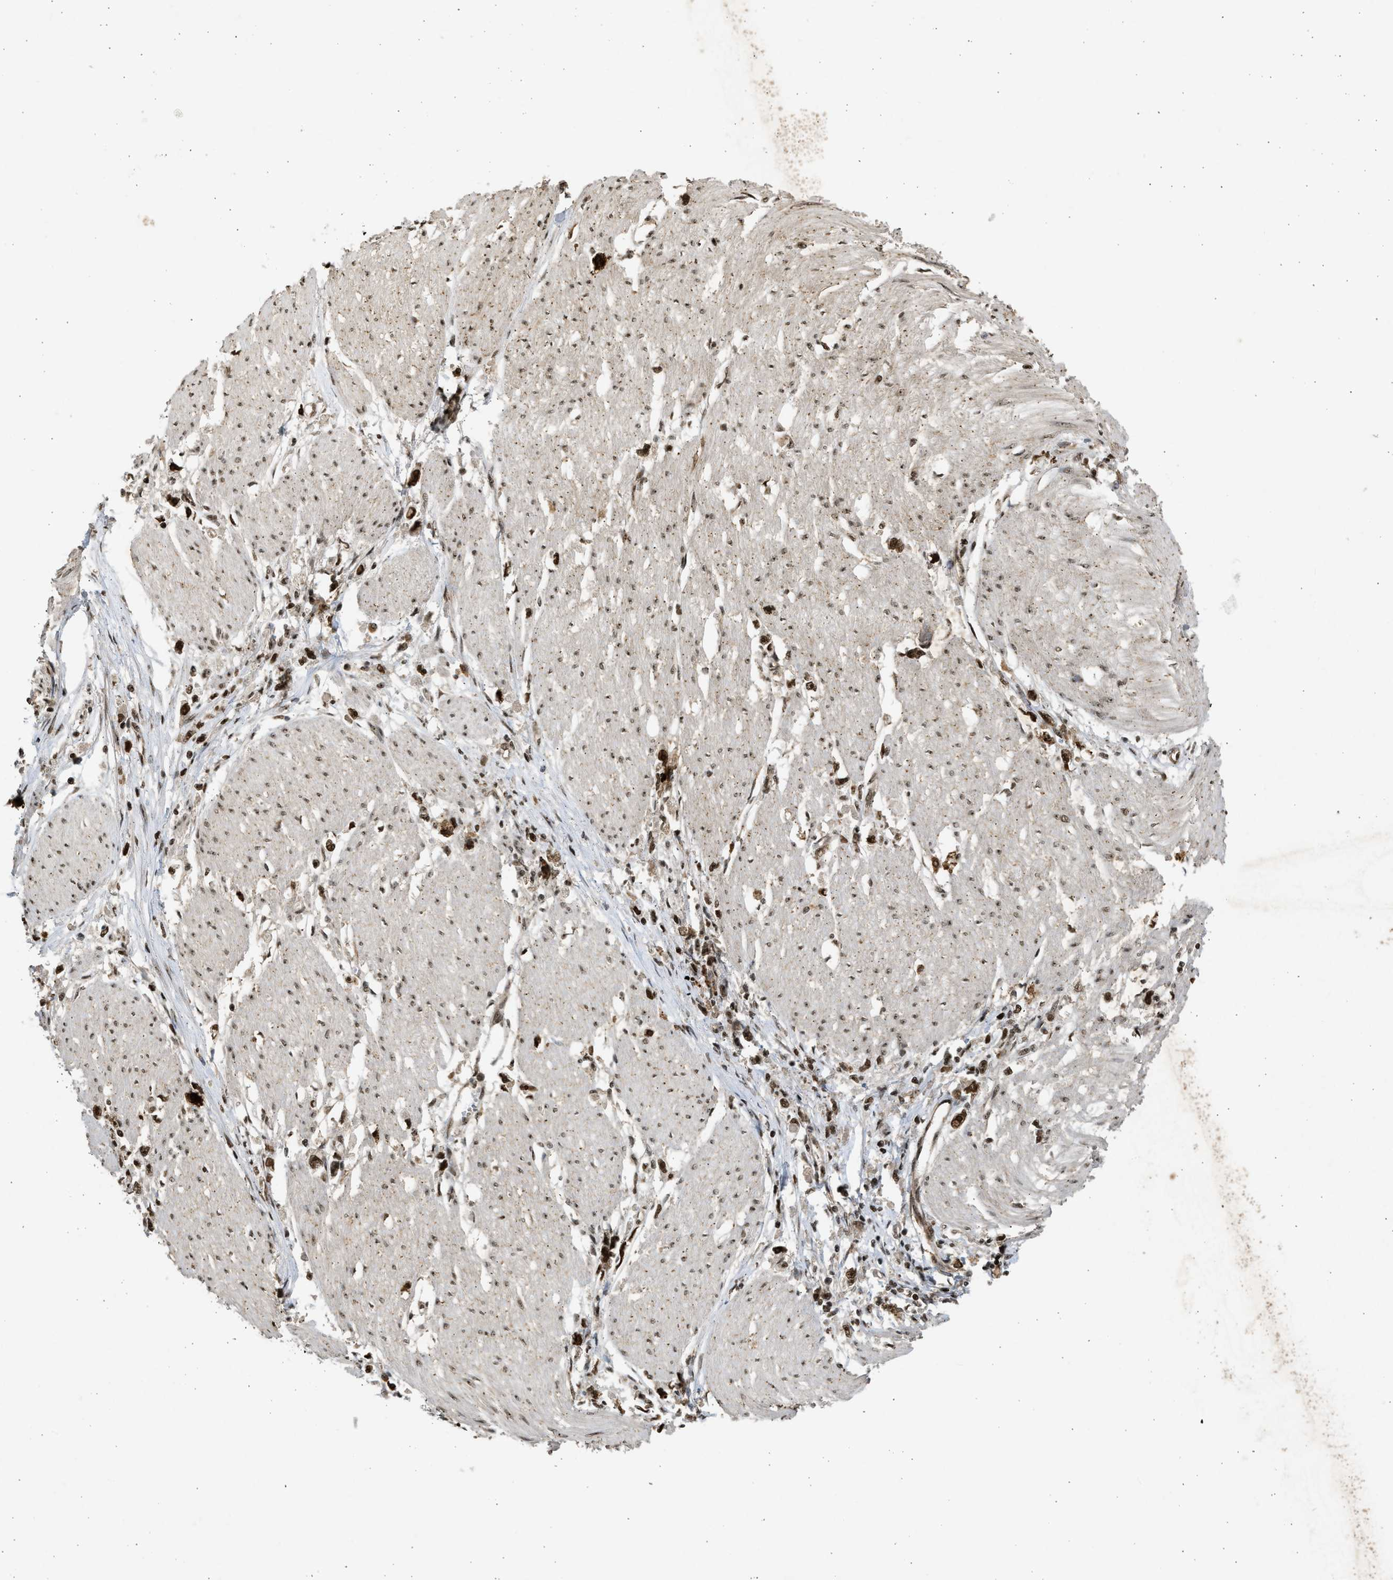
{"staining": {"intensity": "strong", "quantity": ">75%", "location": "nuclear"}, "tissue": "stomach cancer", "cell_type": "Tumor cells", "image_type": "cancer", "snomed": [{"axis": "morphology", "description": "Adenocarcinoma, NOS"}, {"axis": "topography", "description": "Stomach"}], "caption": "Strong nuclear positivity for a protein is seen in about >75% of tumor cells of stomach cancer using IHC.", "gene": "TFDP2", "patient": {"sex": "female", "age": 59}}